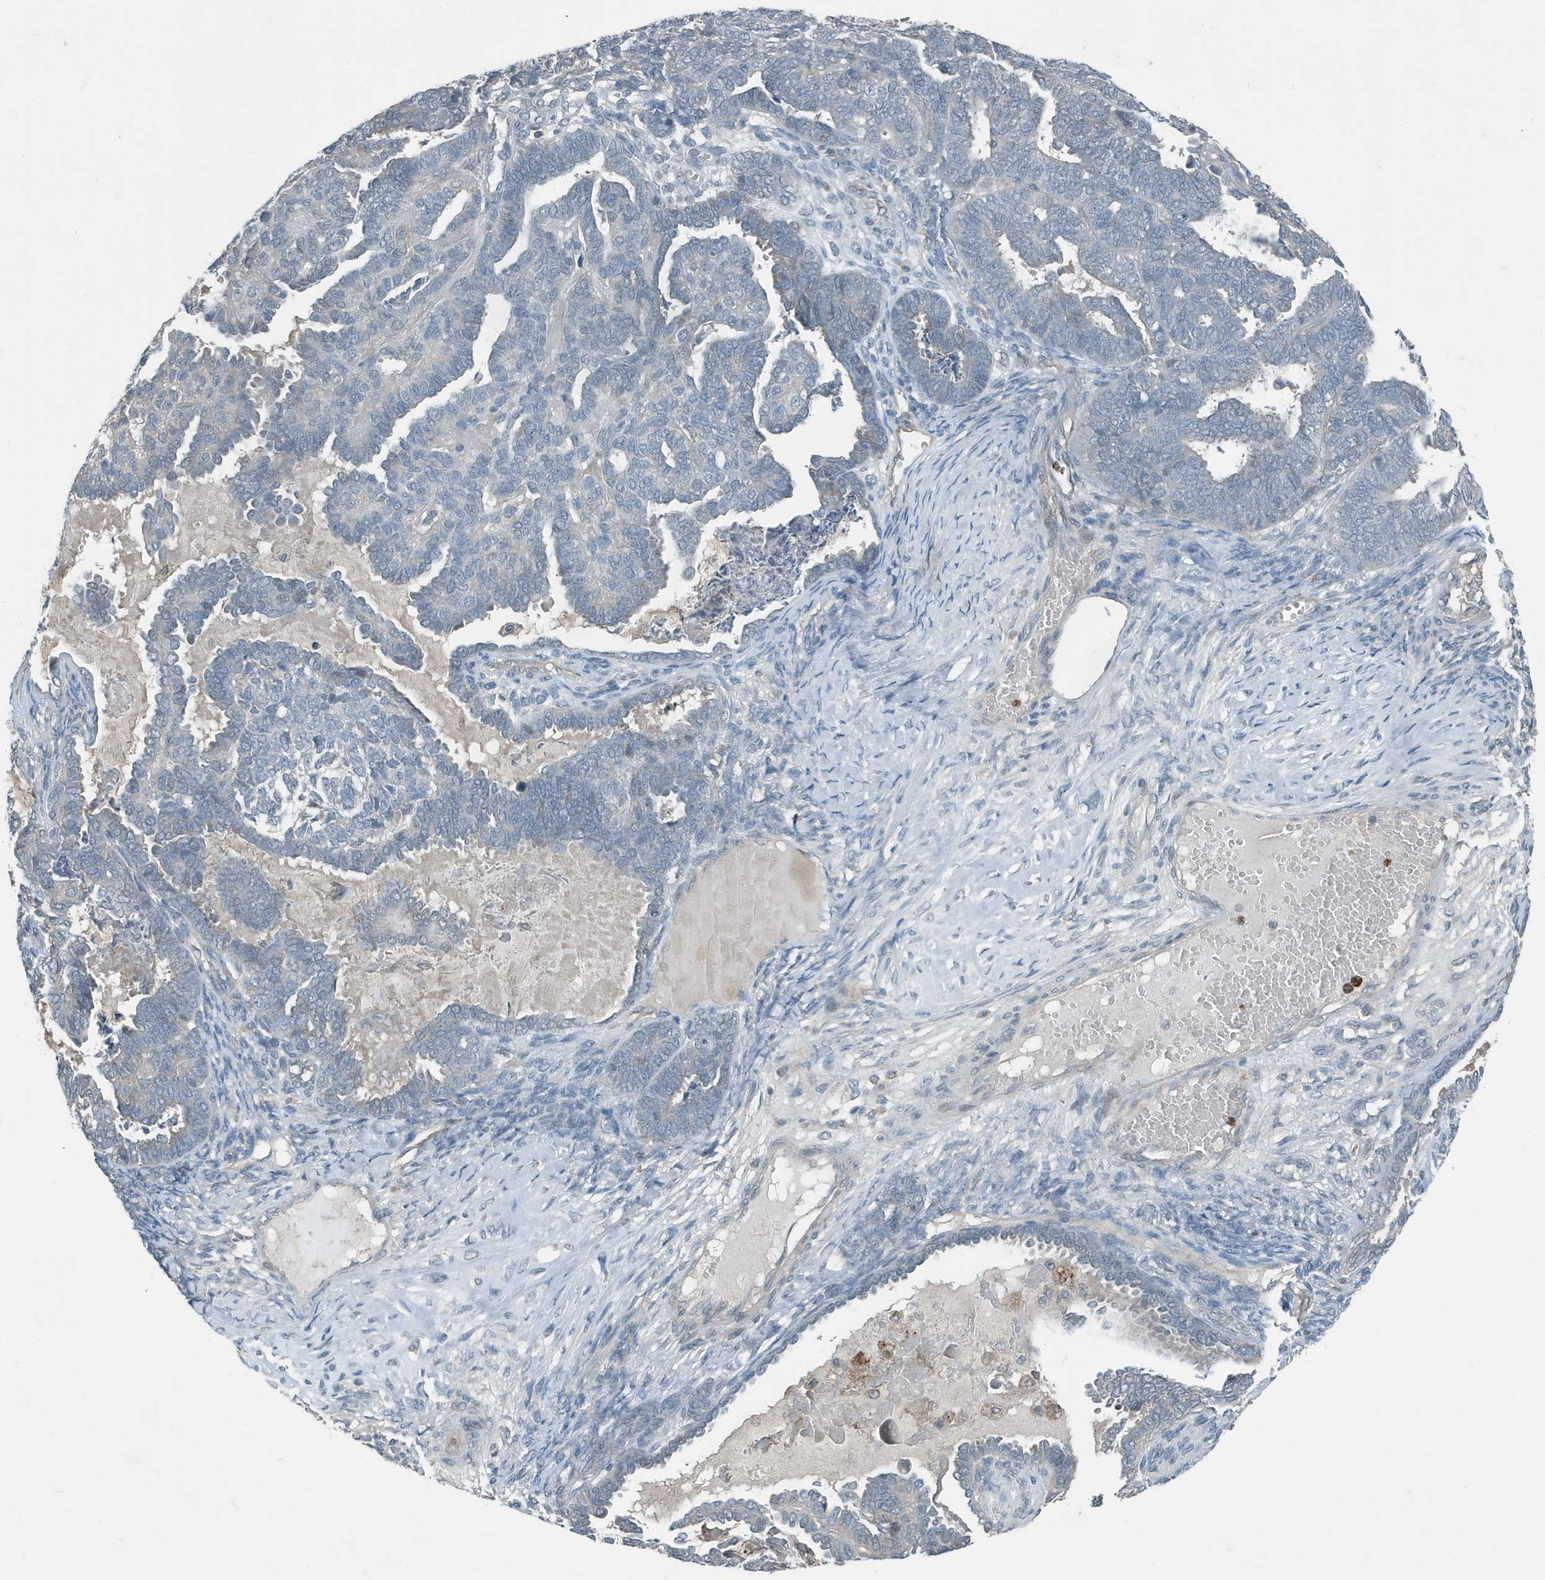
{"staining": {"intensity": "negative", "quantity": "none", "location": "none"}, "tissue": "endometrial cancer", "cell_type": "Tumor cells", "image_type": "cancer", "snomed": [{"axis": "morphology", "description": "Neoplasm, malignant, NOS"}, {"axis": "topography", "description": "Endometrium"}], "caption": "There is no significant positivity in tumor cells of endometrial cancer. (DAB (3,3'-diaminobenzidine) immunohistochemistry visualized using brightfield microscopy, high magnification).", "gene": "DAPP1", "patient": {"sex": "female", "age": 74}}